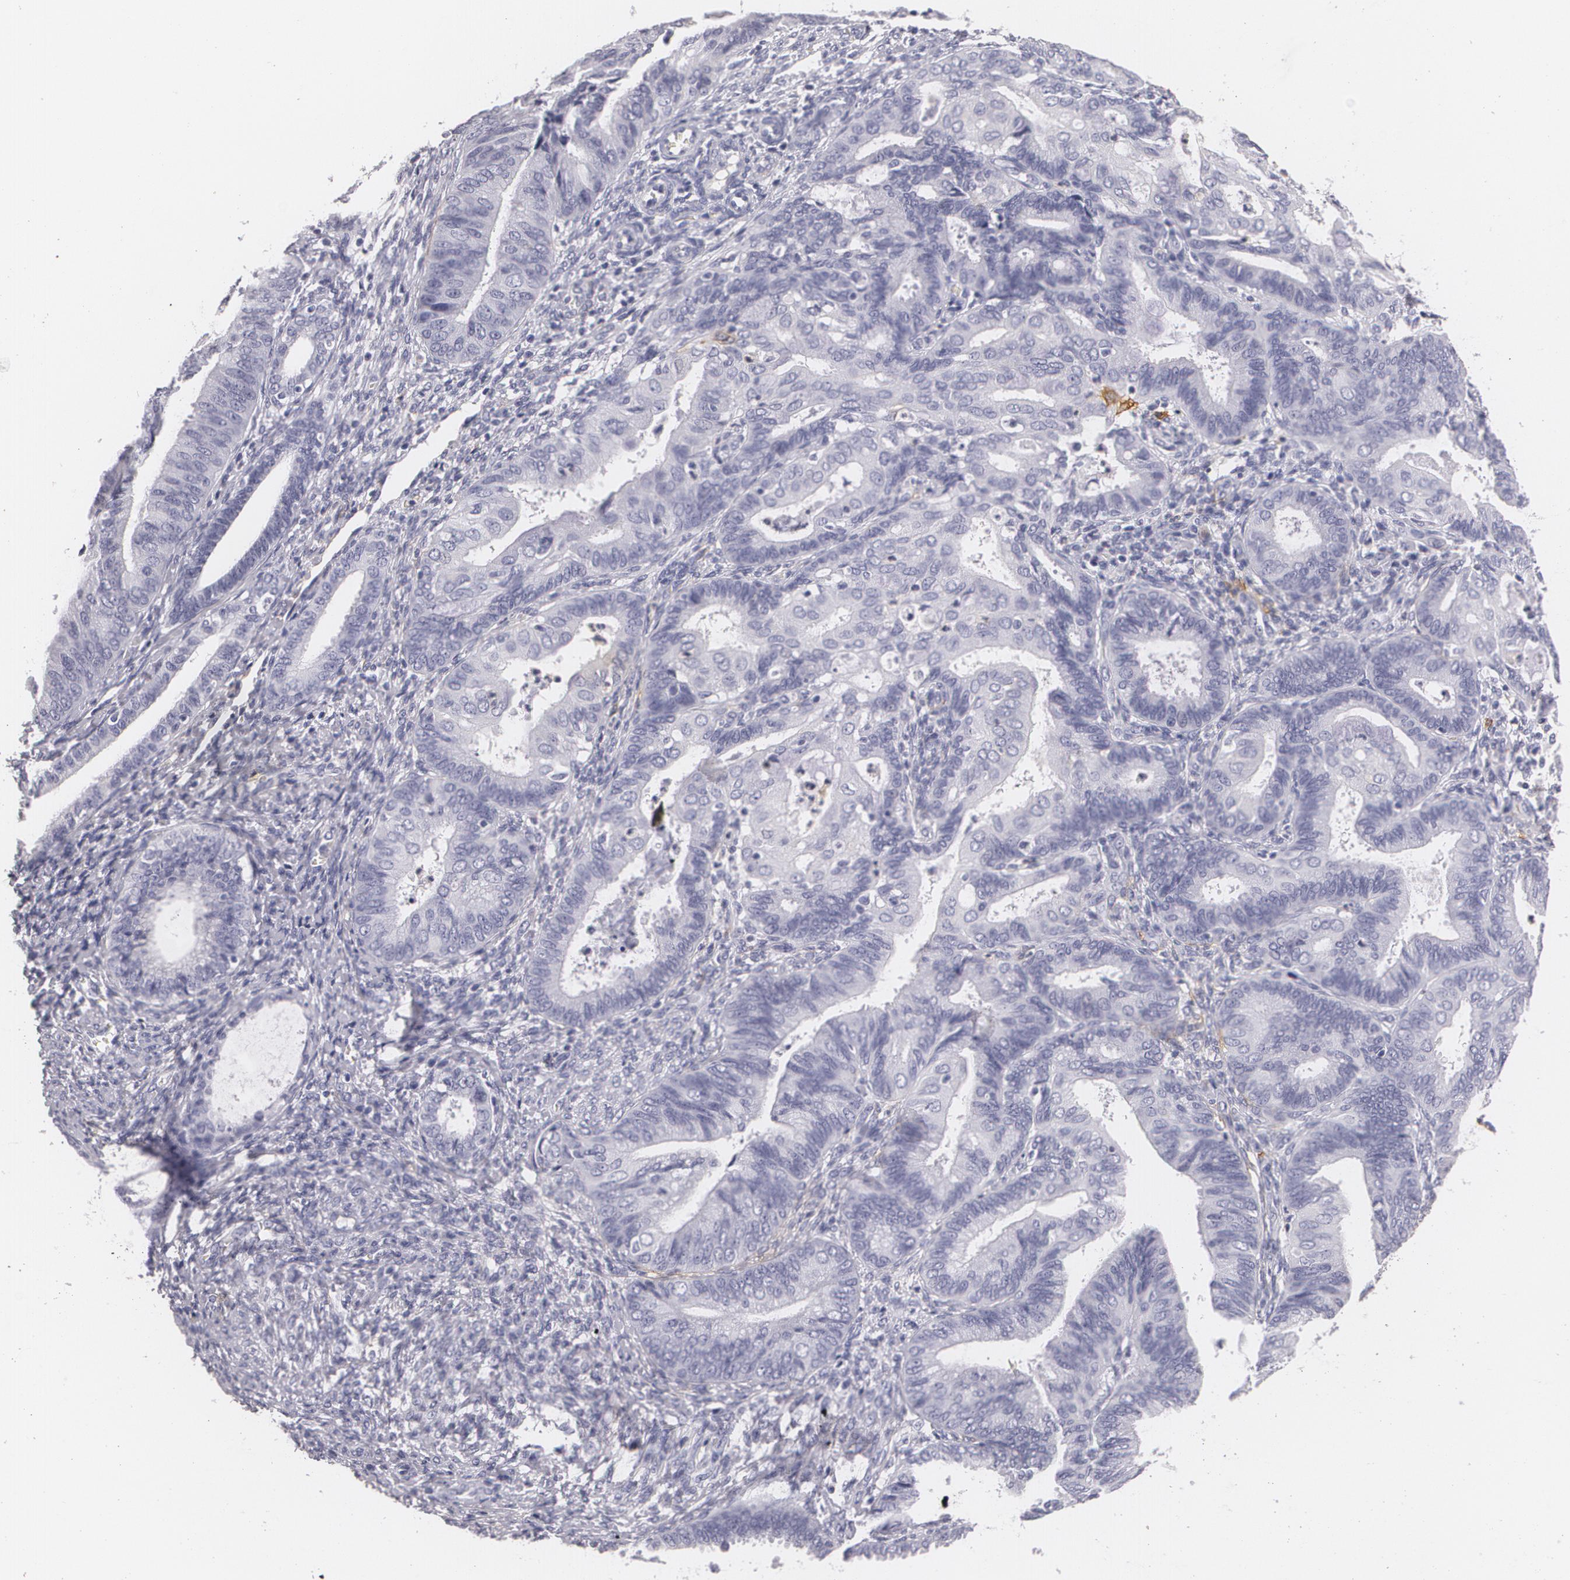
{"staining": {"intensity": "negative", "quantity": "none", "location": "none"}, "tissue": "endometrial cancer", "cell_type": "Tumor cells", "image_type": "cancer", "snomed": [{"axis": "morphology", "description": "Adenocarcinoma, NOS"}, {"axis": "topography", "description": "Endometrium"}], "caption": "Tumor cells show no significant protein staining in endometrial adenocarcinoma.", "gene": "NGFR", "patient": {"sex": "female", "age": 63}}